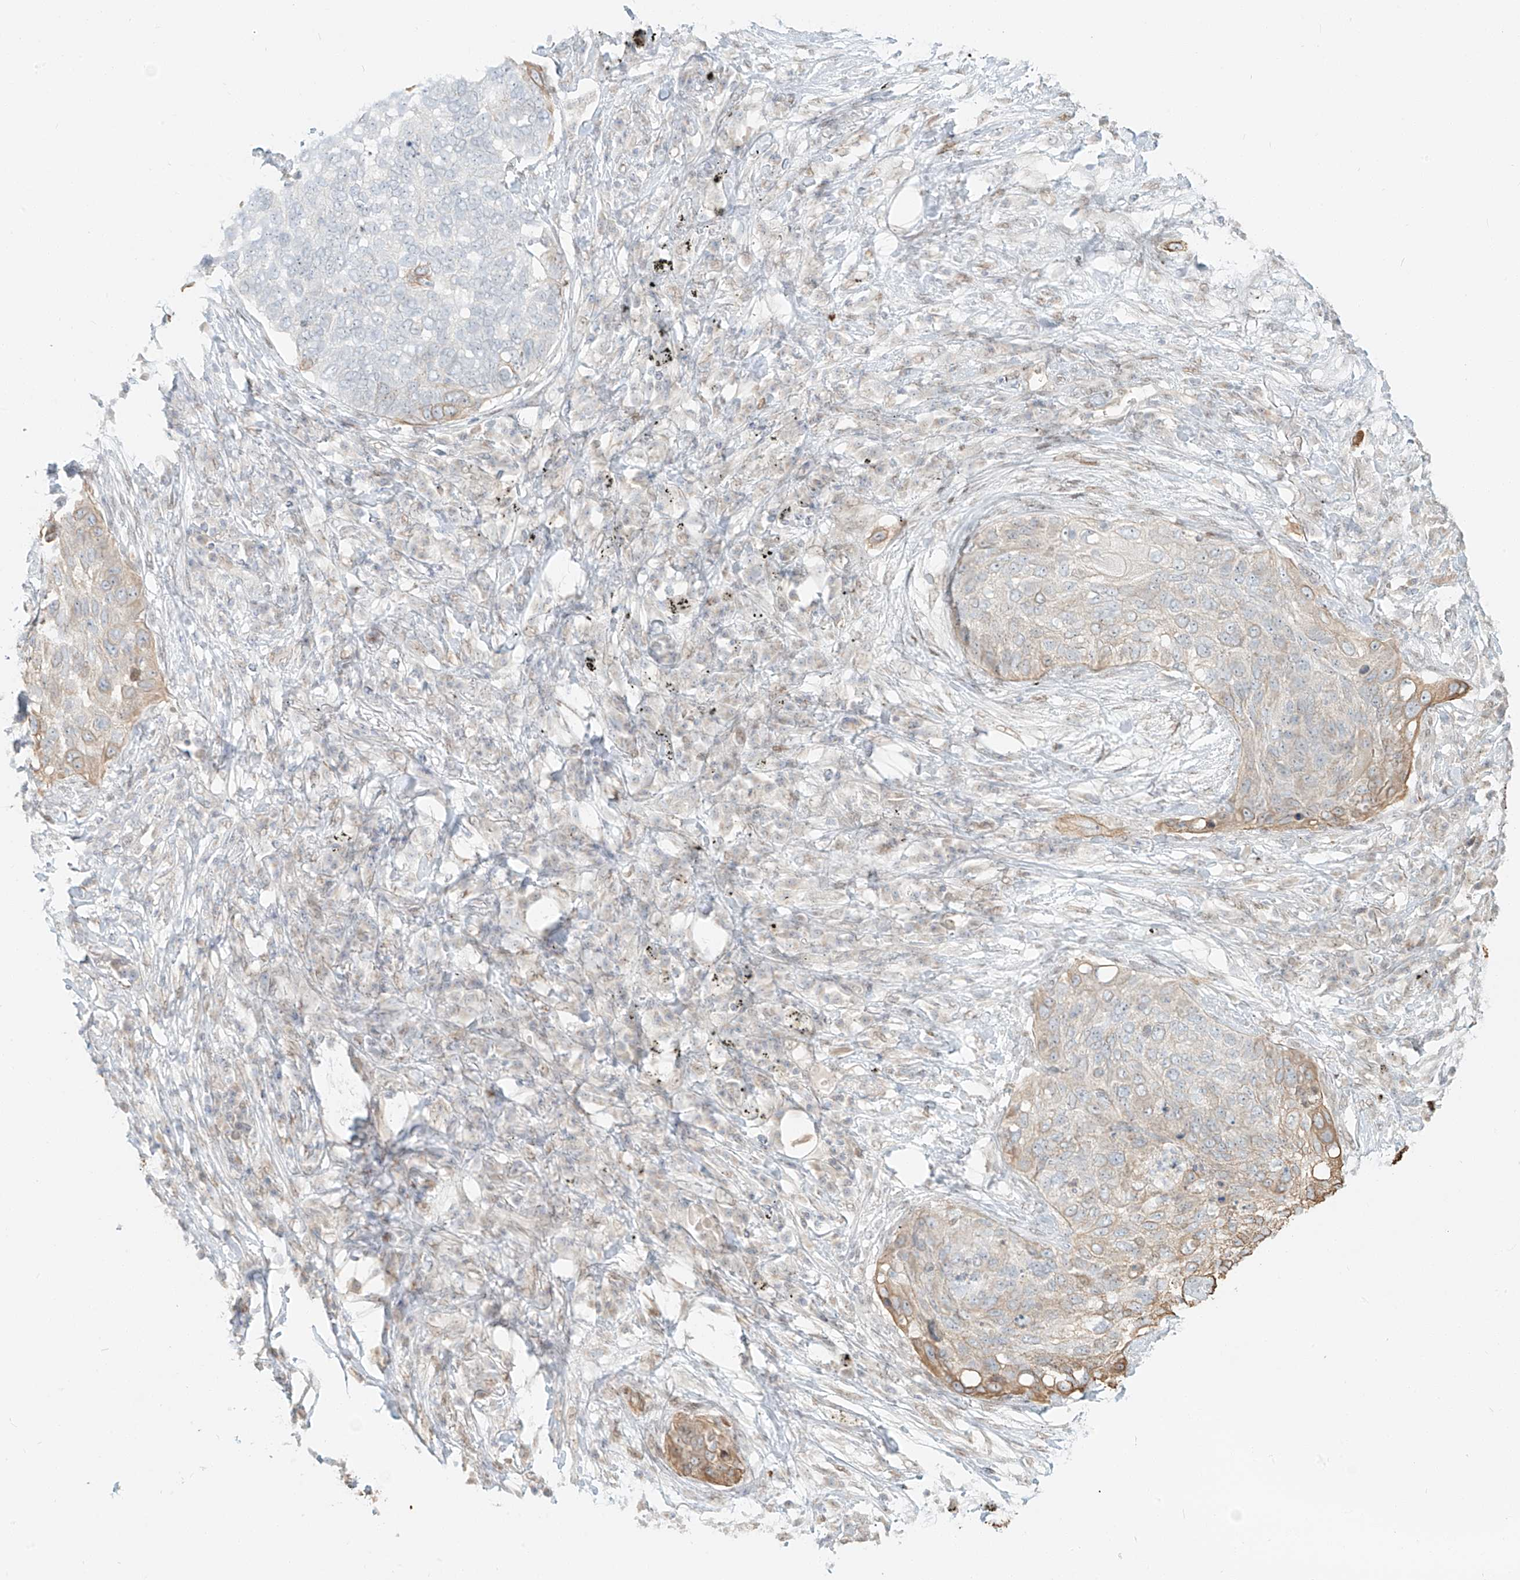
{"staining": {"intensity": "weak", "quantity": "<25%", "location": "cytoplasmic/membranous"}, "tissue": "lung cancer", "cell_type": "Tumor cells", "image_type": "cancer", "snomed": [{"axis": "morphology", "description": "Squamous cell carcinoma, NOS"}, {"axis": "topography", "description": "Lung"}], "caption": "Lung squamous cell carcinoma was stained to show a protein in brown. There is no significant positivity in tumor cells.", "gene": "ZNF774", "patient": {"sex": "female", "age": 63}}